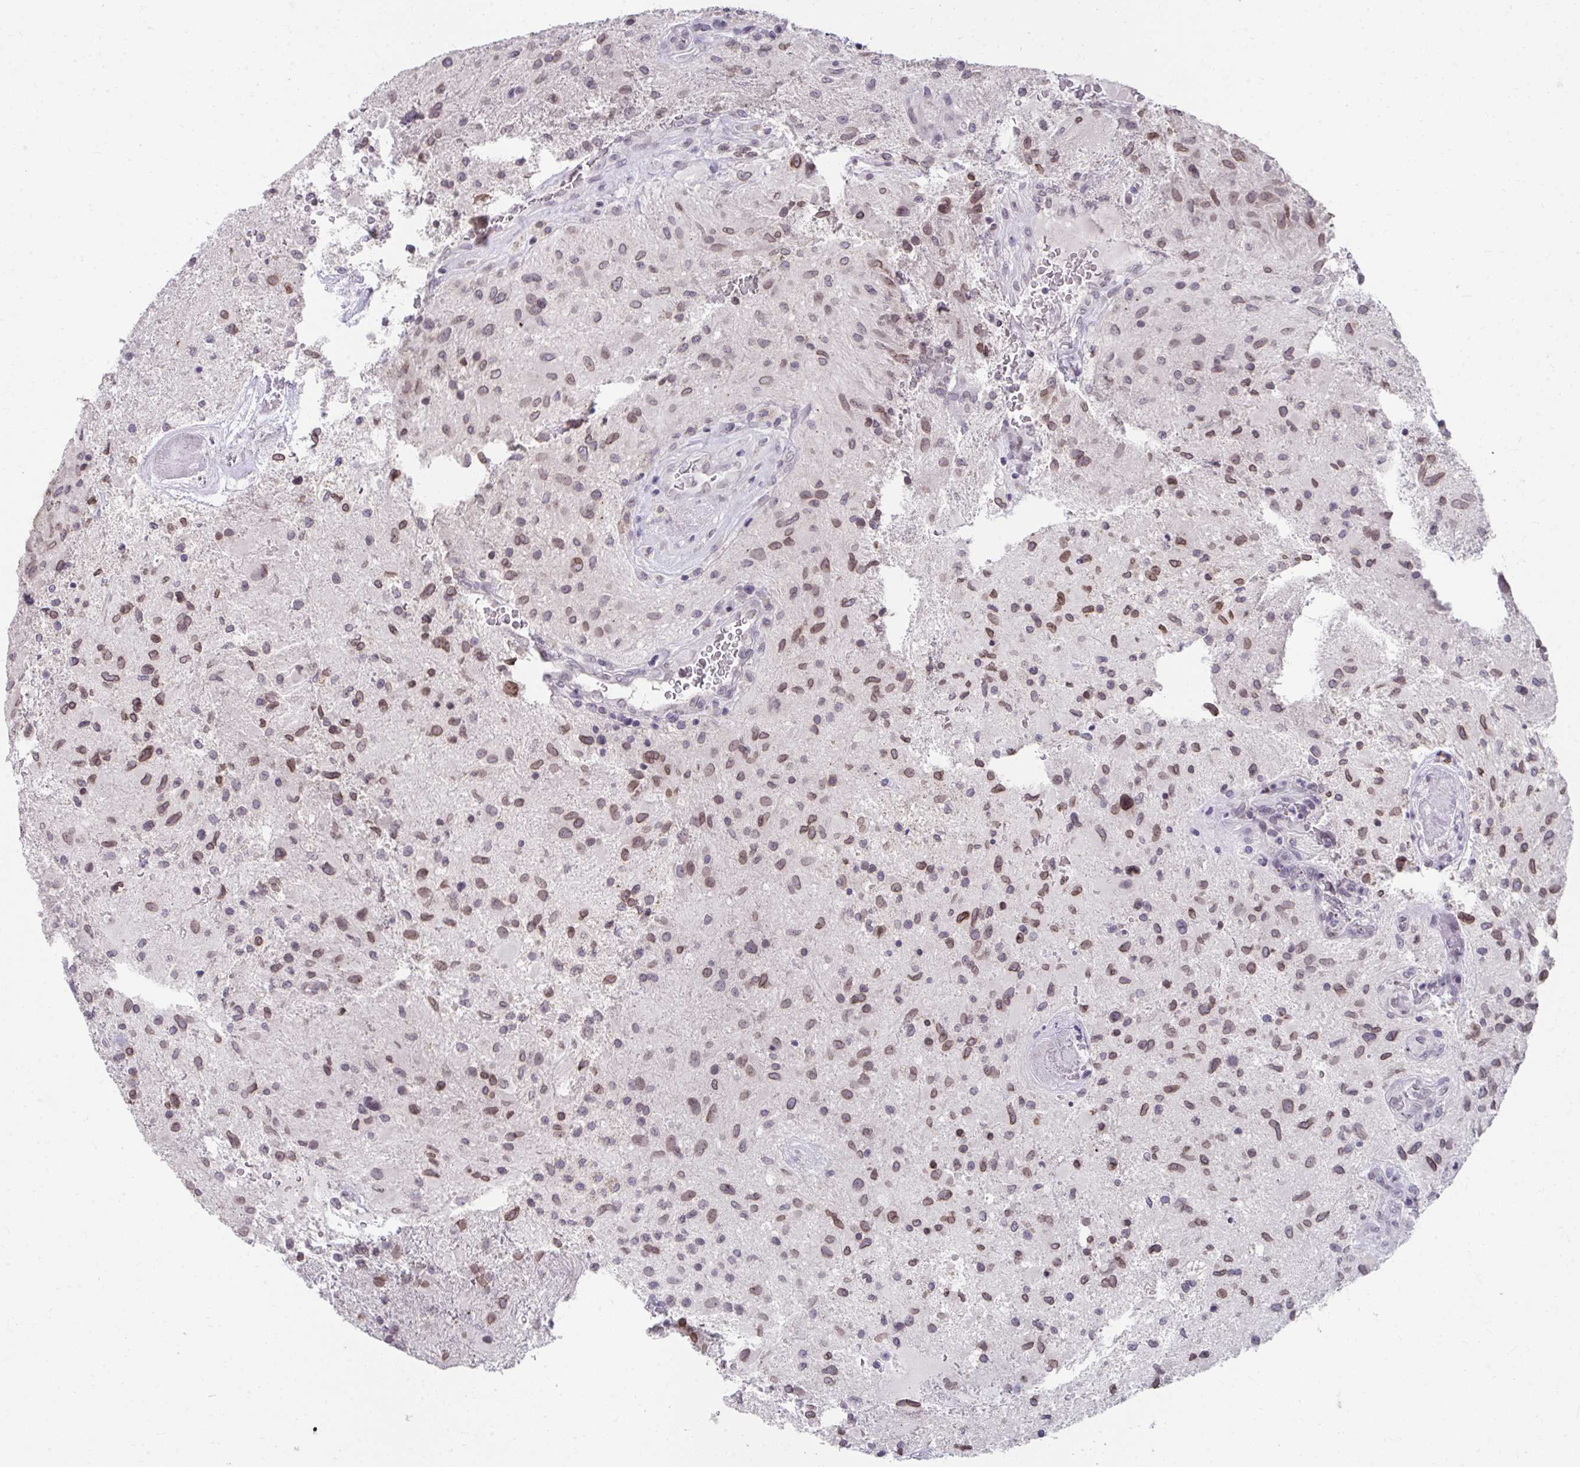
{"staining": {"intensity": "moderate", "quantity": ">75%", "location": "nuclear"}, "tissue": "glioma", "cell_type": "Tumor cells", "image_type": "cancer", "snomed": [{"axis": "morphology", "description": "Glioma, malignant, High grade"}, {"axis": "topography", "description": "Brain"}], "caption": "Malignant glioma (high-grade) tissue exhibits moderate nuclear expression in about >75% of tumor cells, visualized by immunohistochemistry.", "gene": "NUP133", "patient": {"sex": "male", "age": 53}}